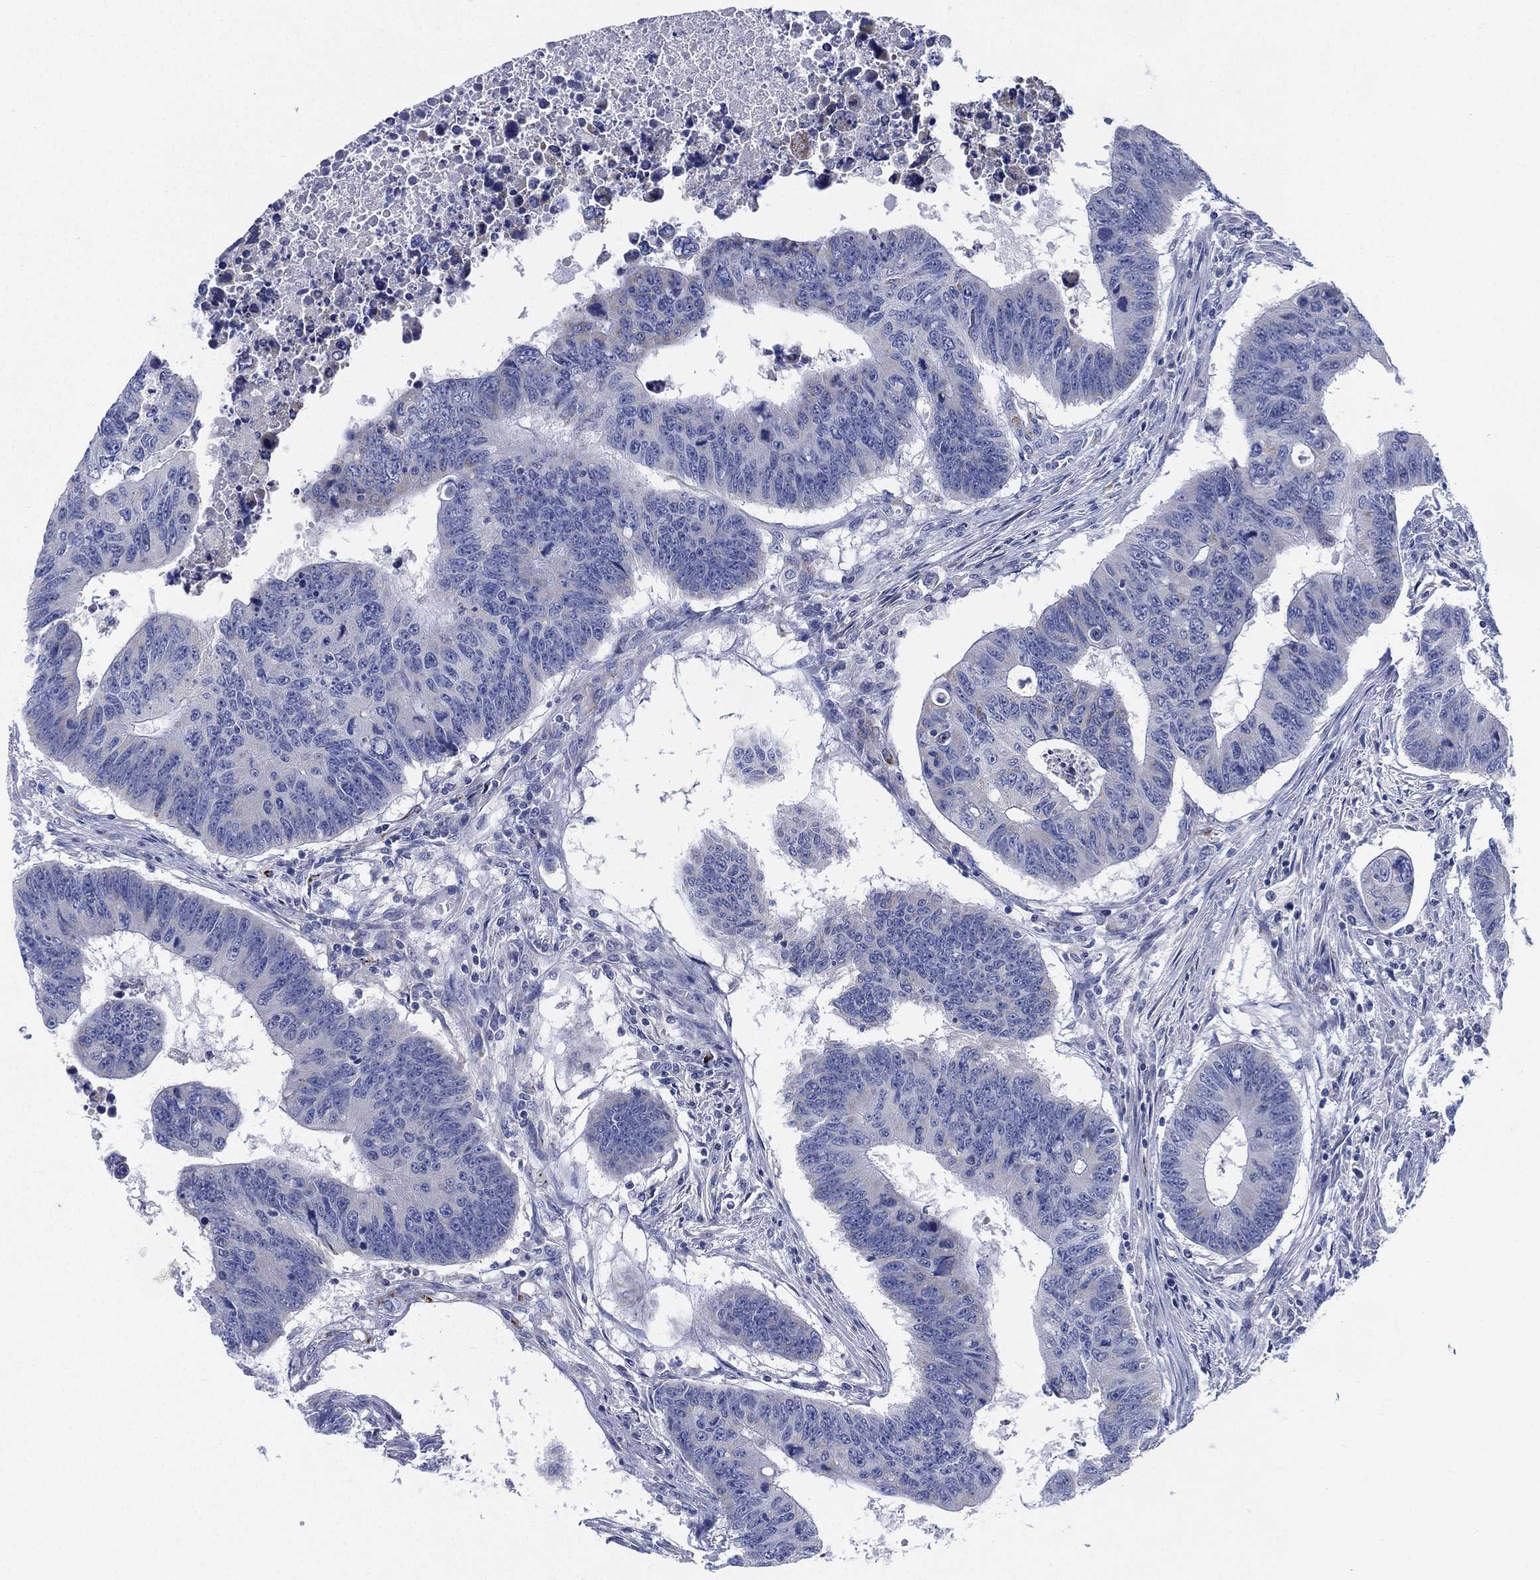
{"staining": {"intensity": "negative", "quantity": "none", "location": "none"}, "tissue": "colorectal cancer", "cell_type": "Tumor cells", "image_type": "cancer", "snomed": [{"axis": "morphology", "description": "Adenocarcinoma, NOS"}, {"axis": "topography", "description": "Rectum"}], "caption": "A histopathology image of colorectal cancer (adenocarcinoma) stained for a protein shows no brown staining in tumor cells. The staining is performed using DAB (3,3'-diaminobenzidine) brown chromogen with nuclei counter-stained in using hematoxylin.", "gene": "ADAD2", "patient": {"sex": "female", "age": 85}}